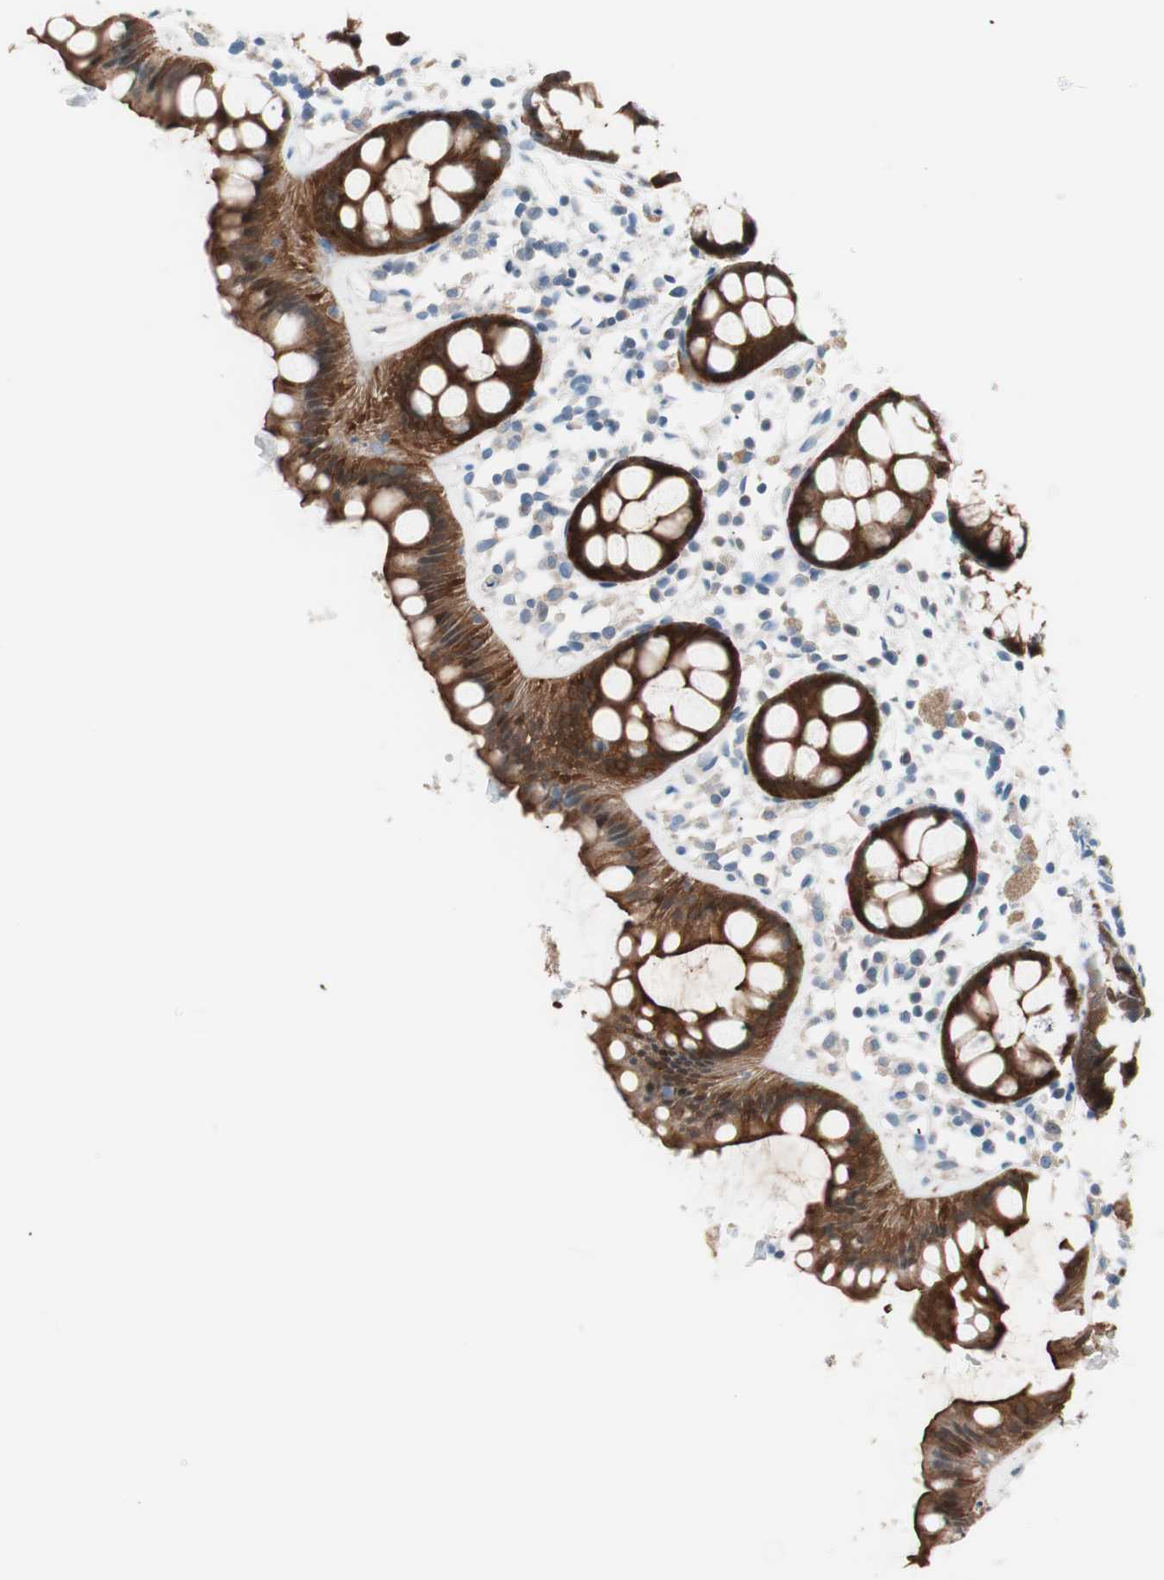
{"staining": {"intensity": "strong", "quantity": ">75%", "location": "cytoplasmic/membranous"}, "tissue": "rectum", "cell_type": "Glandular cells", "image_type": "normal", "snomed": [{"axis": "morphology", "description": "Normal tissue, NOS"}, {"axis": "topography", "description": "Rectum"}], "caption": "Protein expression analysis of normal human rectum reveals strong cytoplasmic/membranous expression in about >75% of glandular cells.", "gene": "VIL1", "patient": {"sex": "female", "age": 66}}